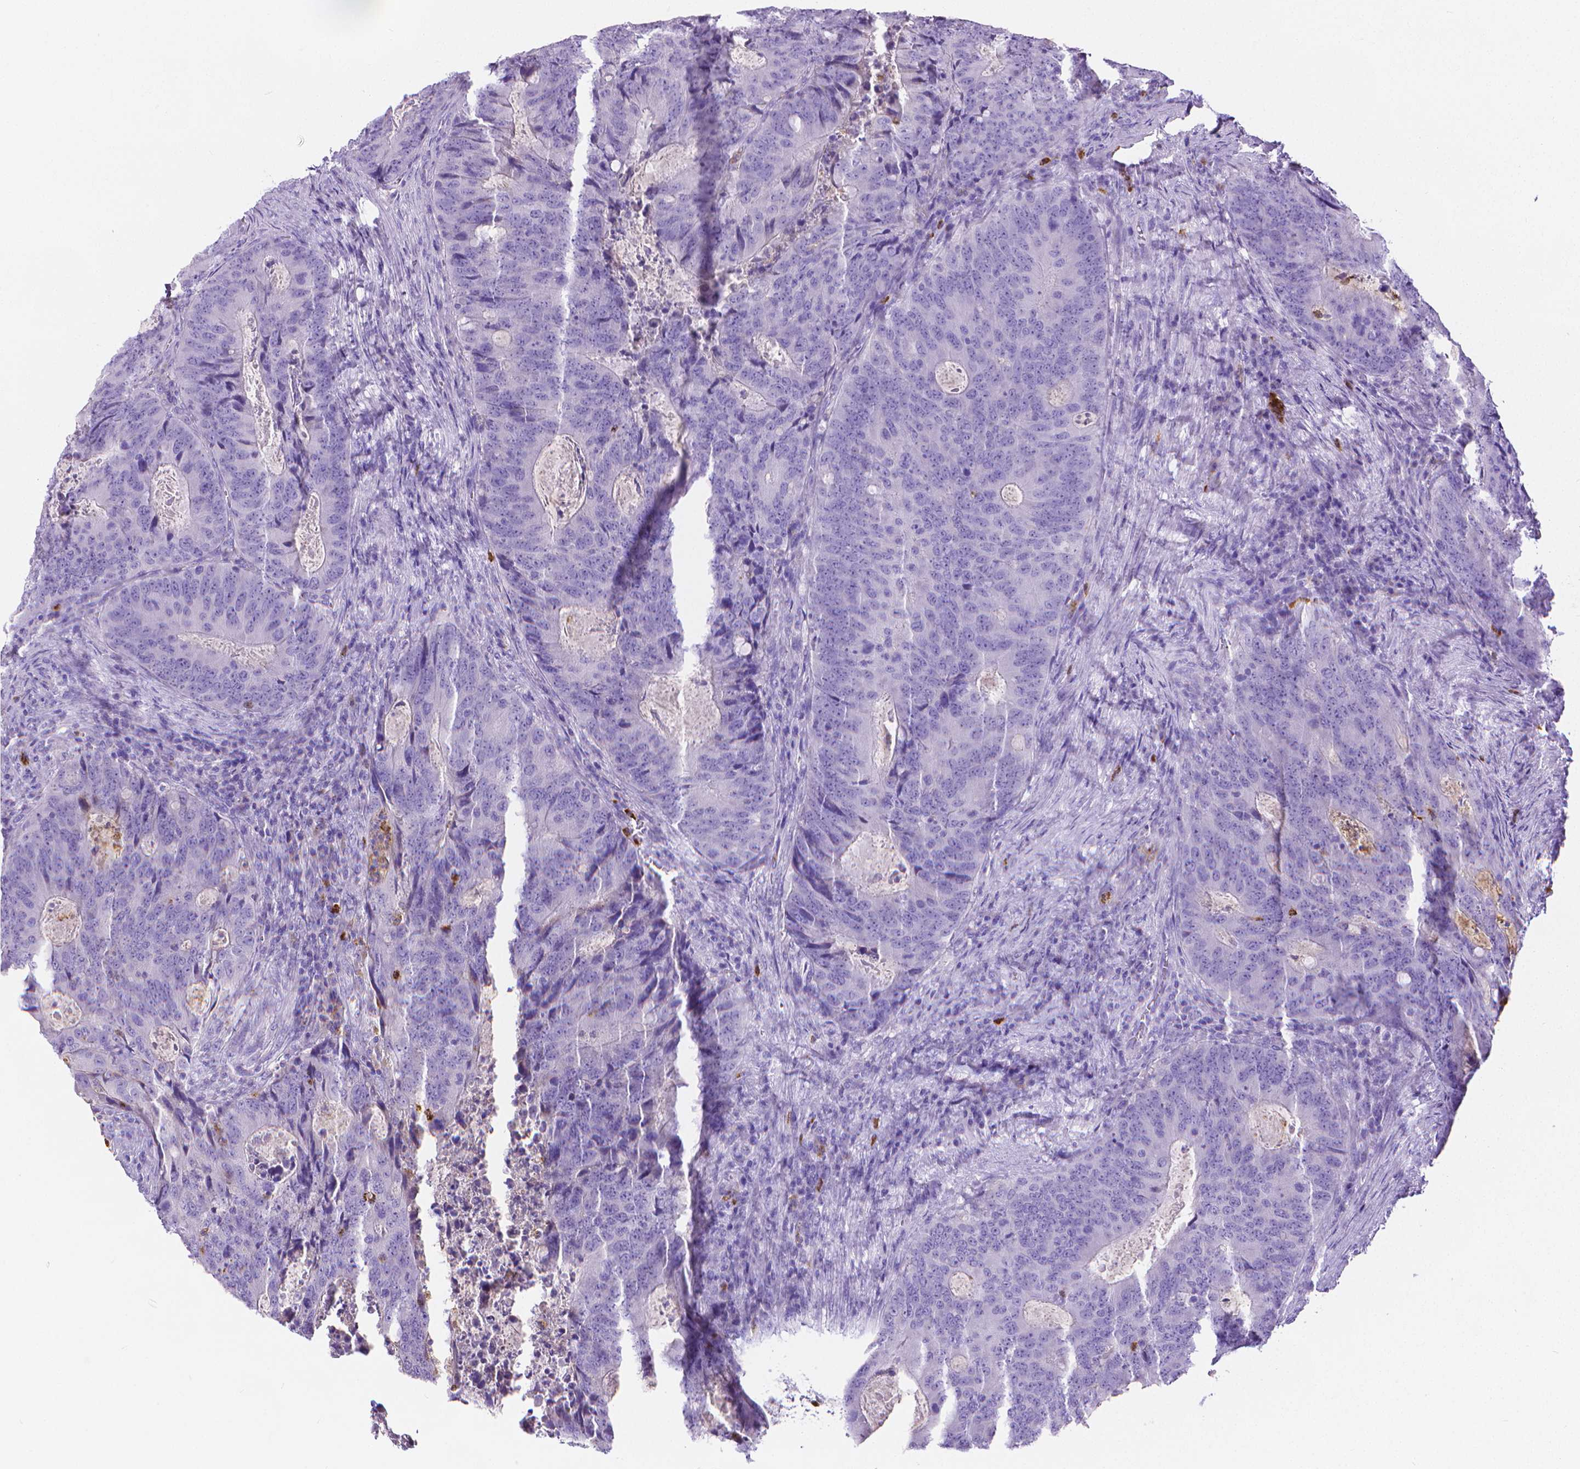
{"staining": {"intensity": "negative", "quantity": "none", "location": "none"}, "tissue": "colorectal cancer", "cell_type": "Tumor cells", "image_type": "cancer", "snomed": [{"axis": "morphology", "description": "Adenocarcinoma, NOS"}, {"axis": "topography", "description": "Colon"}], "caption": "There is no significant staining in tumor cells of adenocarcinoma (colorectal). (Stains: DAB (3,3'-diaminobenzidine) immunohistochemistry with hematoxylin counter stain, Microscopy: brightfield microscopy at high magnification).", "gene": "MMP9", "patient": {"sex": "male", "age": 67}}